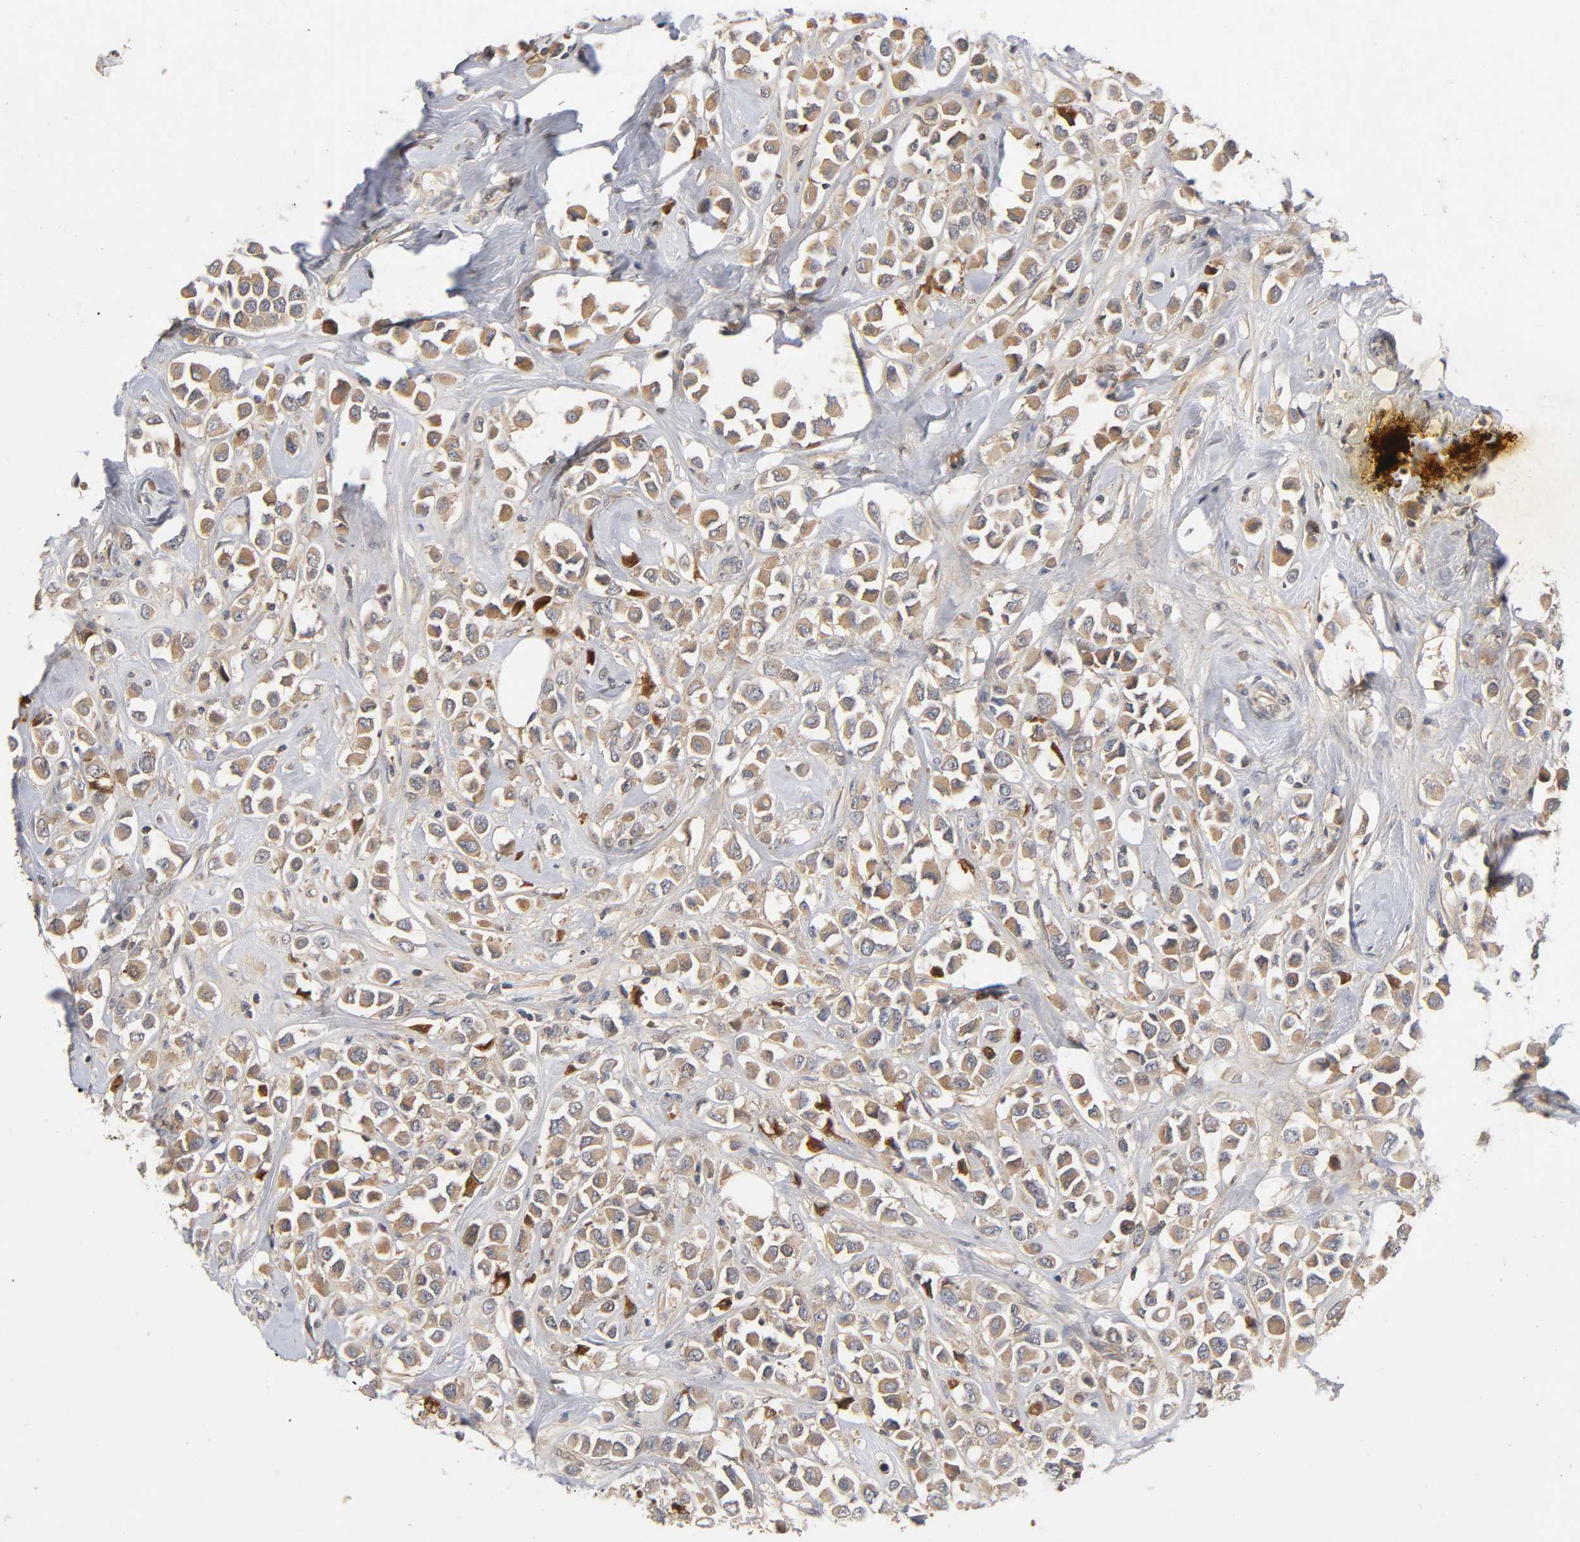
{"staining": {"intensity": "moderate", "quantity": ">75%", "location": "cytoplasmic/membranous"}, "tissue": "breast cancer", "cell_type": "Tumor cells", "image_type": "cancer", "snomed": [{"axis": "morphology", "description": "Duct carcinoma"}, {"axis": "topography", "description": "Breast"}], "caption": "A brown stain labels moderate cytoplasmic/membranous positivity of a protein in human breast cancer tumor cells. (DAB (3,3'-diaminobenzidine) = brown stain, brightfield microscopy at high magnification).", "gene": "CPB2", "patient": {"sex": "female", "age": 61}}